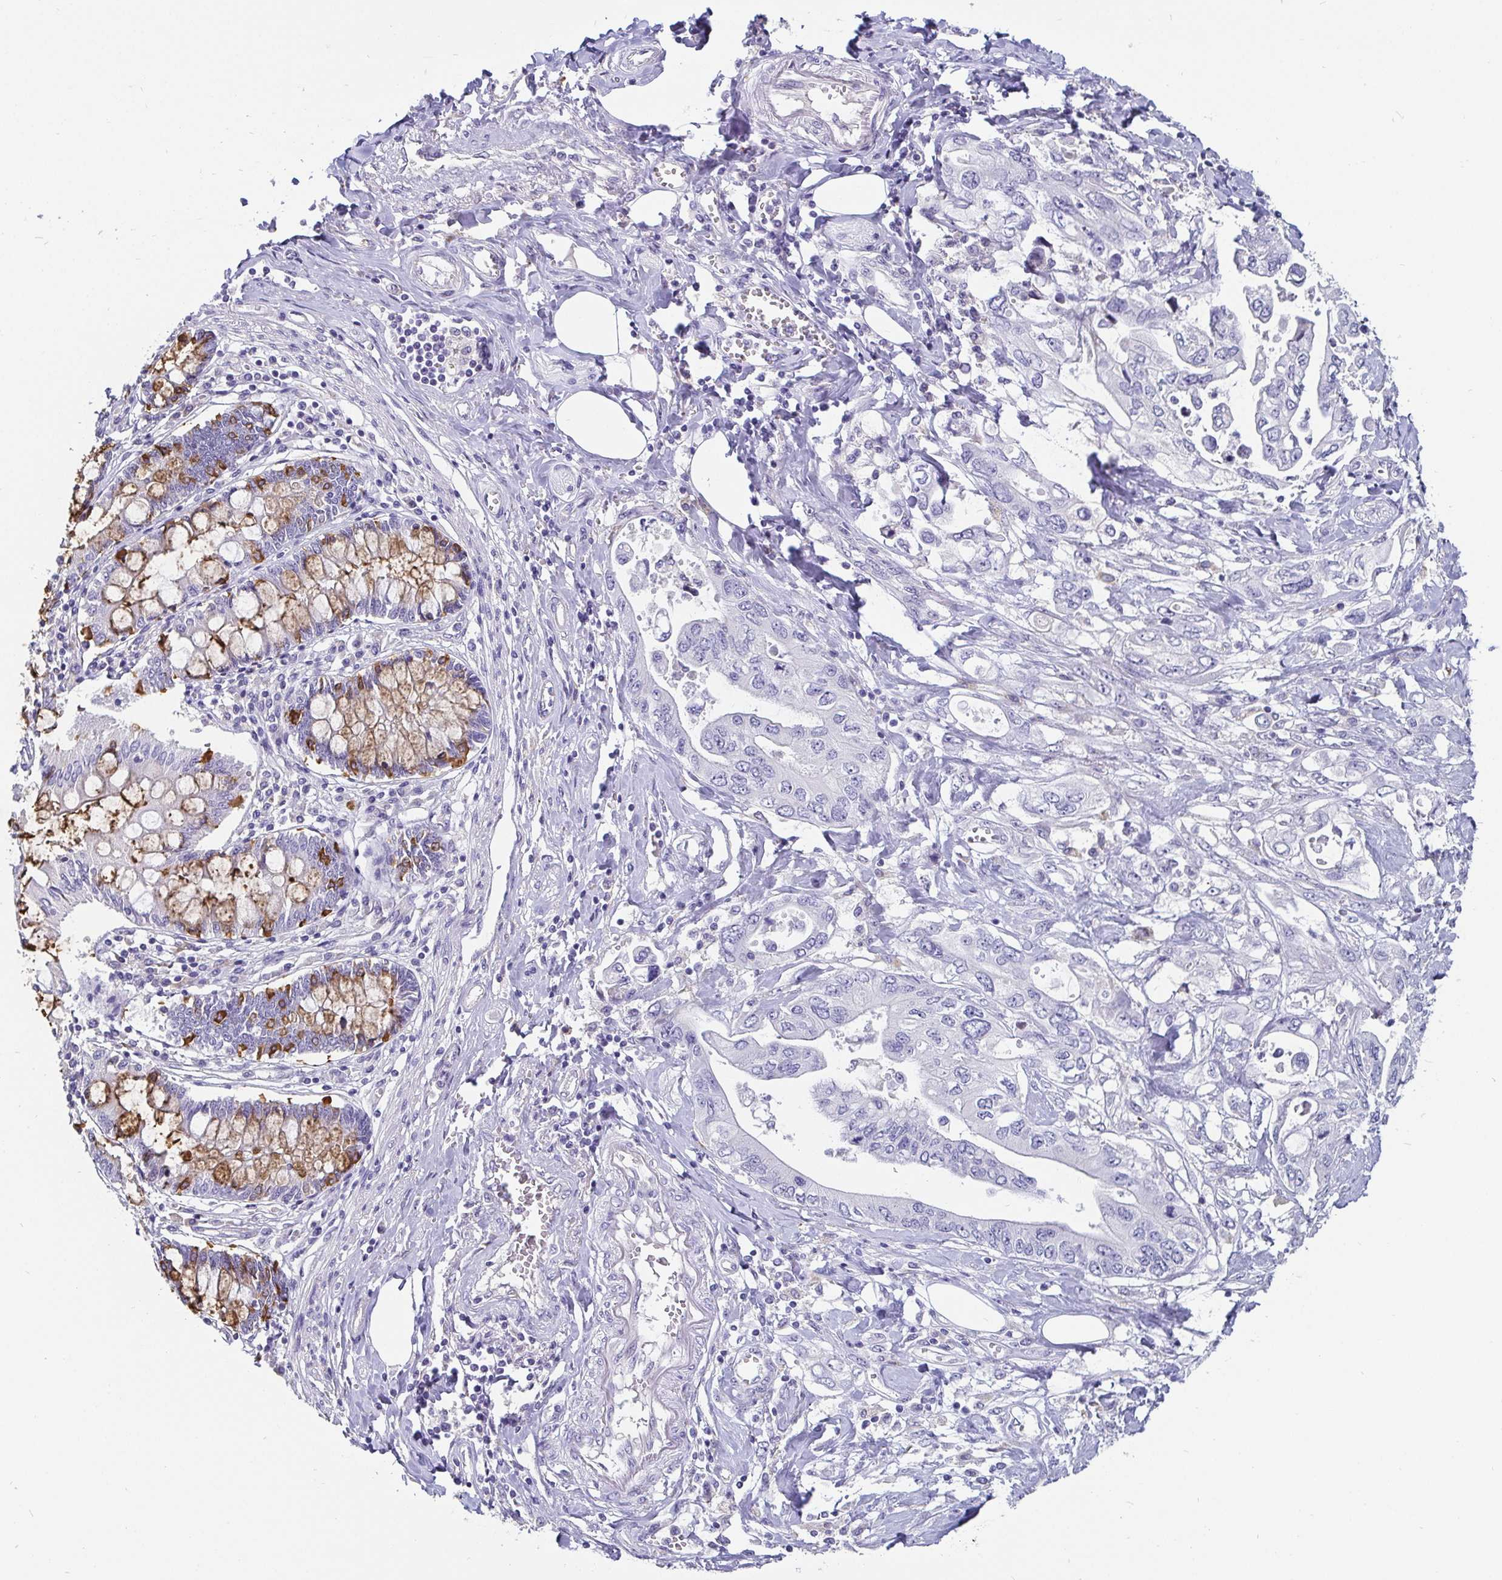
{"staining": {"intensity": "negative", "quantity": "none", "location": "none"}, "tissue": "pancreatic cancer", "cell_type": "Tumor cells", "image_type": "cancer", "snomed": [{"axis": "morphology", "description": "Adenocarcinoma, NOS"}, {"axis": "topography", "description": "Pancreas"}], "caption": "Photomicrograph shows no protein expression in tumor cells of pancreatic adenocarcinoma tissue.", "gene": "ADAMTS6", "patient": {"sex": "female", "age": 63}}